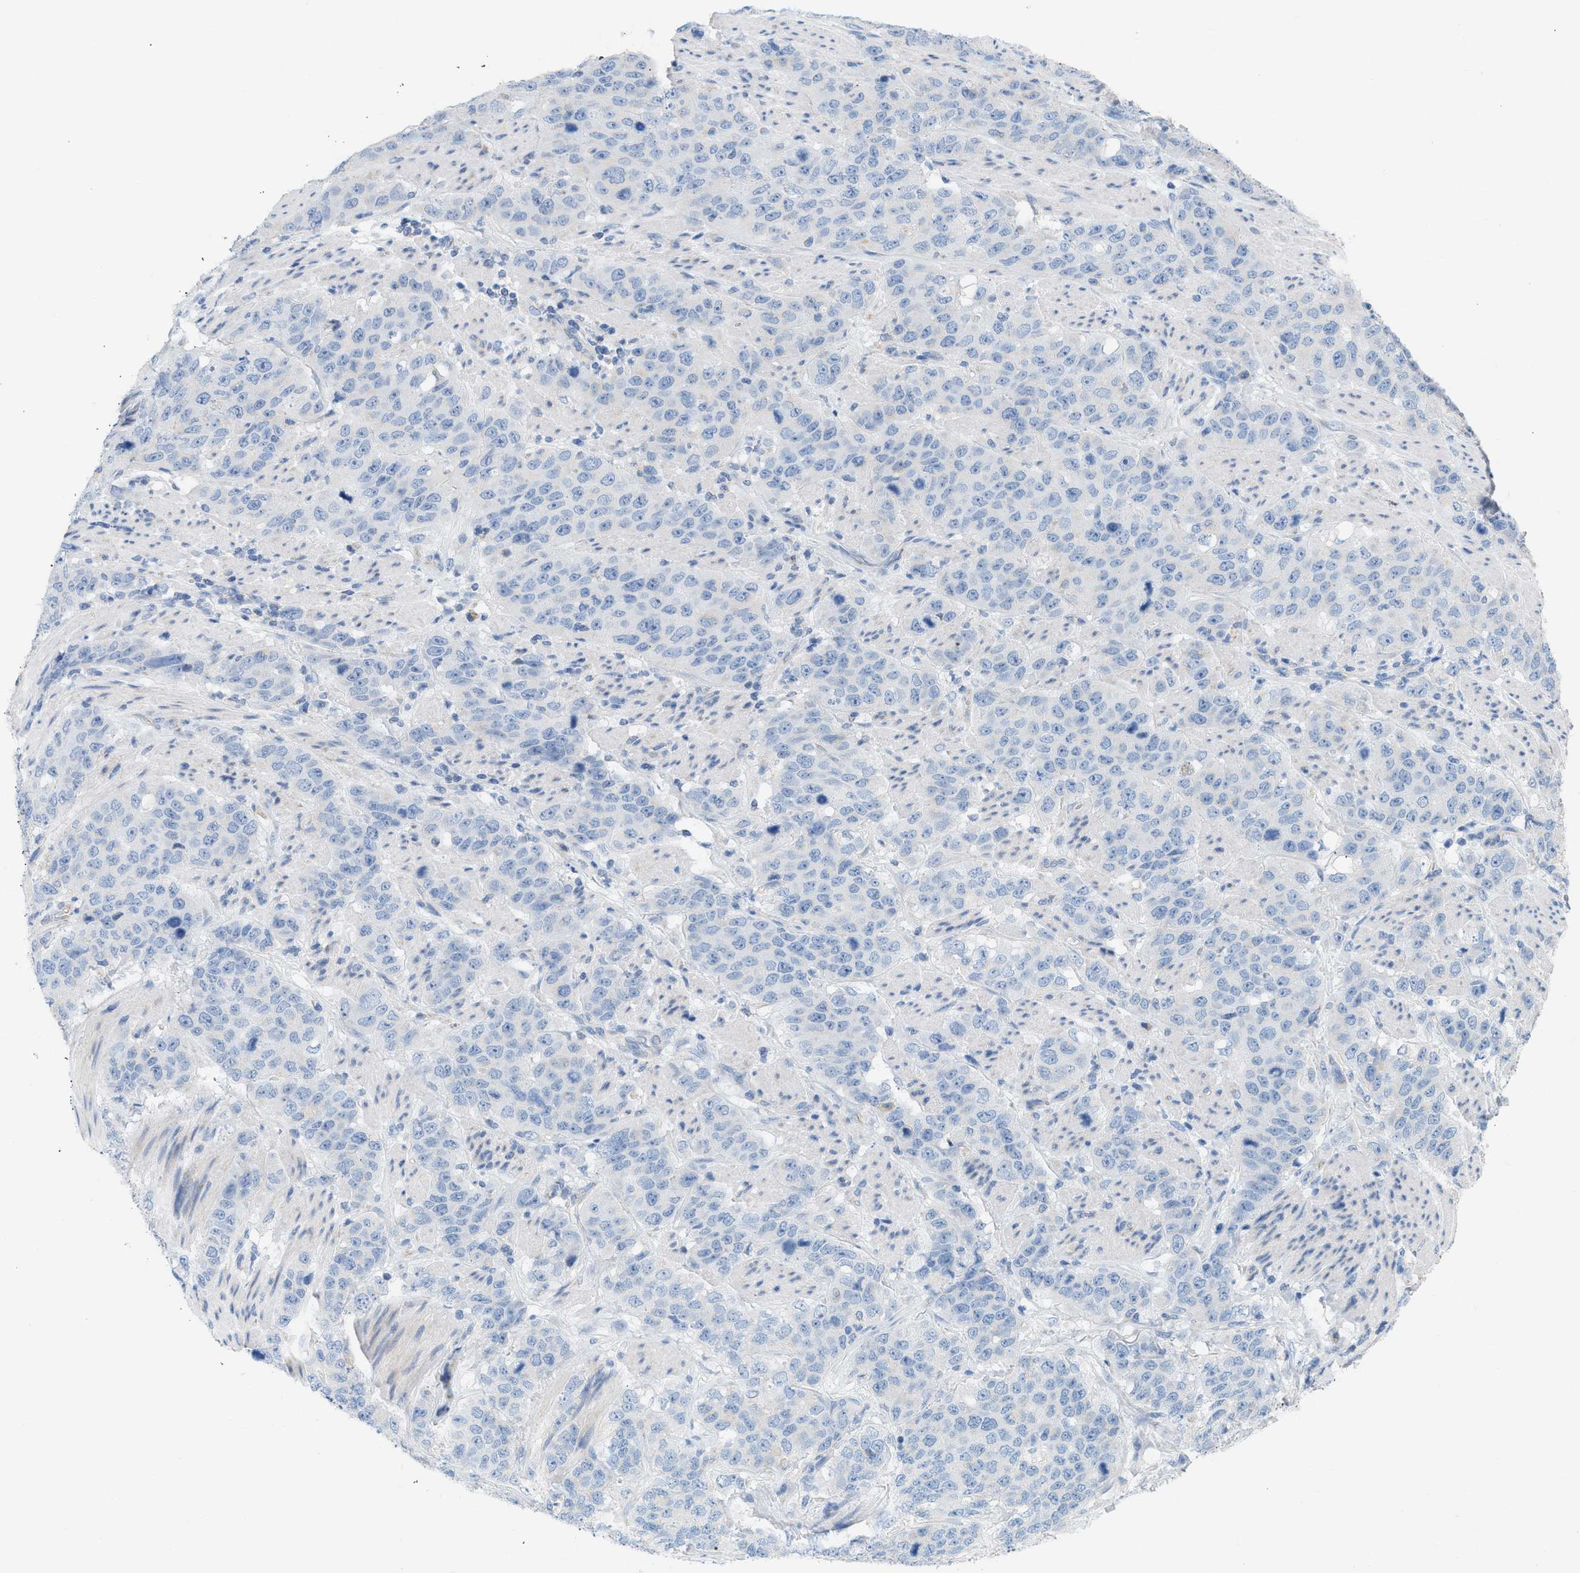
{"staining": {"intensity": "negative", "quantity": "none", "location": "none"}, "tissue": "stomach cancer", "cell_type": "Tumor cells", "image_type": "cancer", "snomed": [{"axis": "morphology", "description": "Adenocarcinoma, NOS"}, {"axis": "topography", "description": "Stomach"}], "caption": "An immunohistochemistry micrograph of adenocarcinoma (stomach) is shown. There is no staining in tumor cells of adenocarcinoma (stomach). The staining is performed using DAB brown chromogen with nuclei counter-stained in using hematoxylin.", "gene": "NDUFS8", "patient": {"sex": "male", "age": 48}}